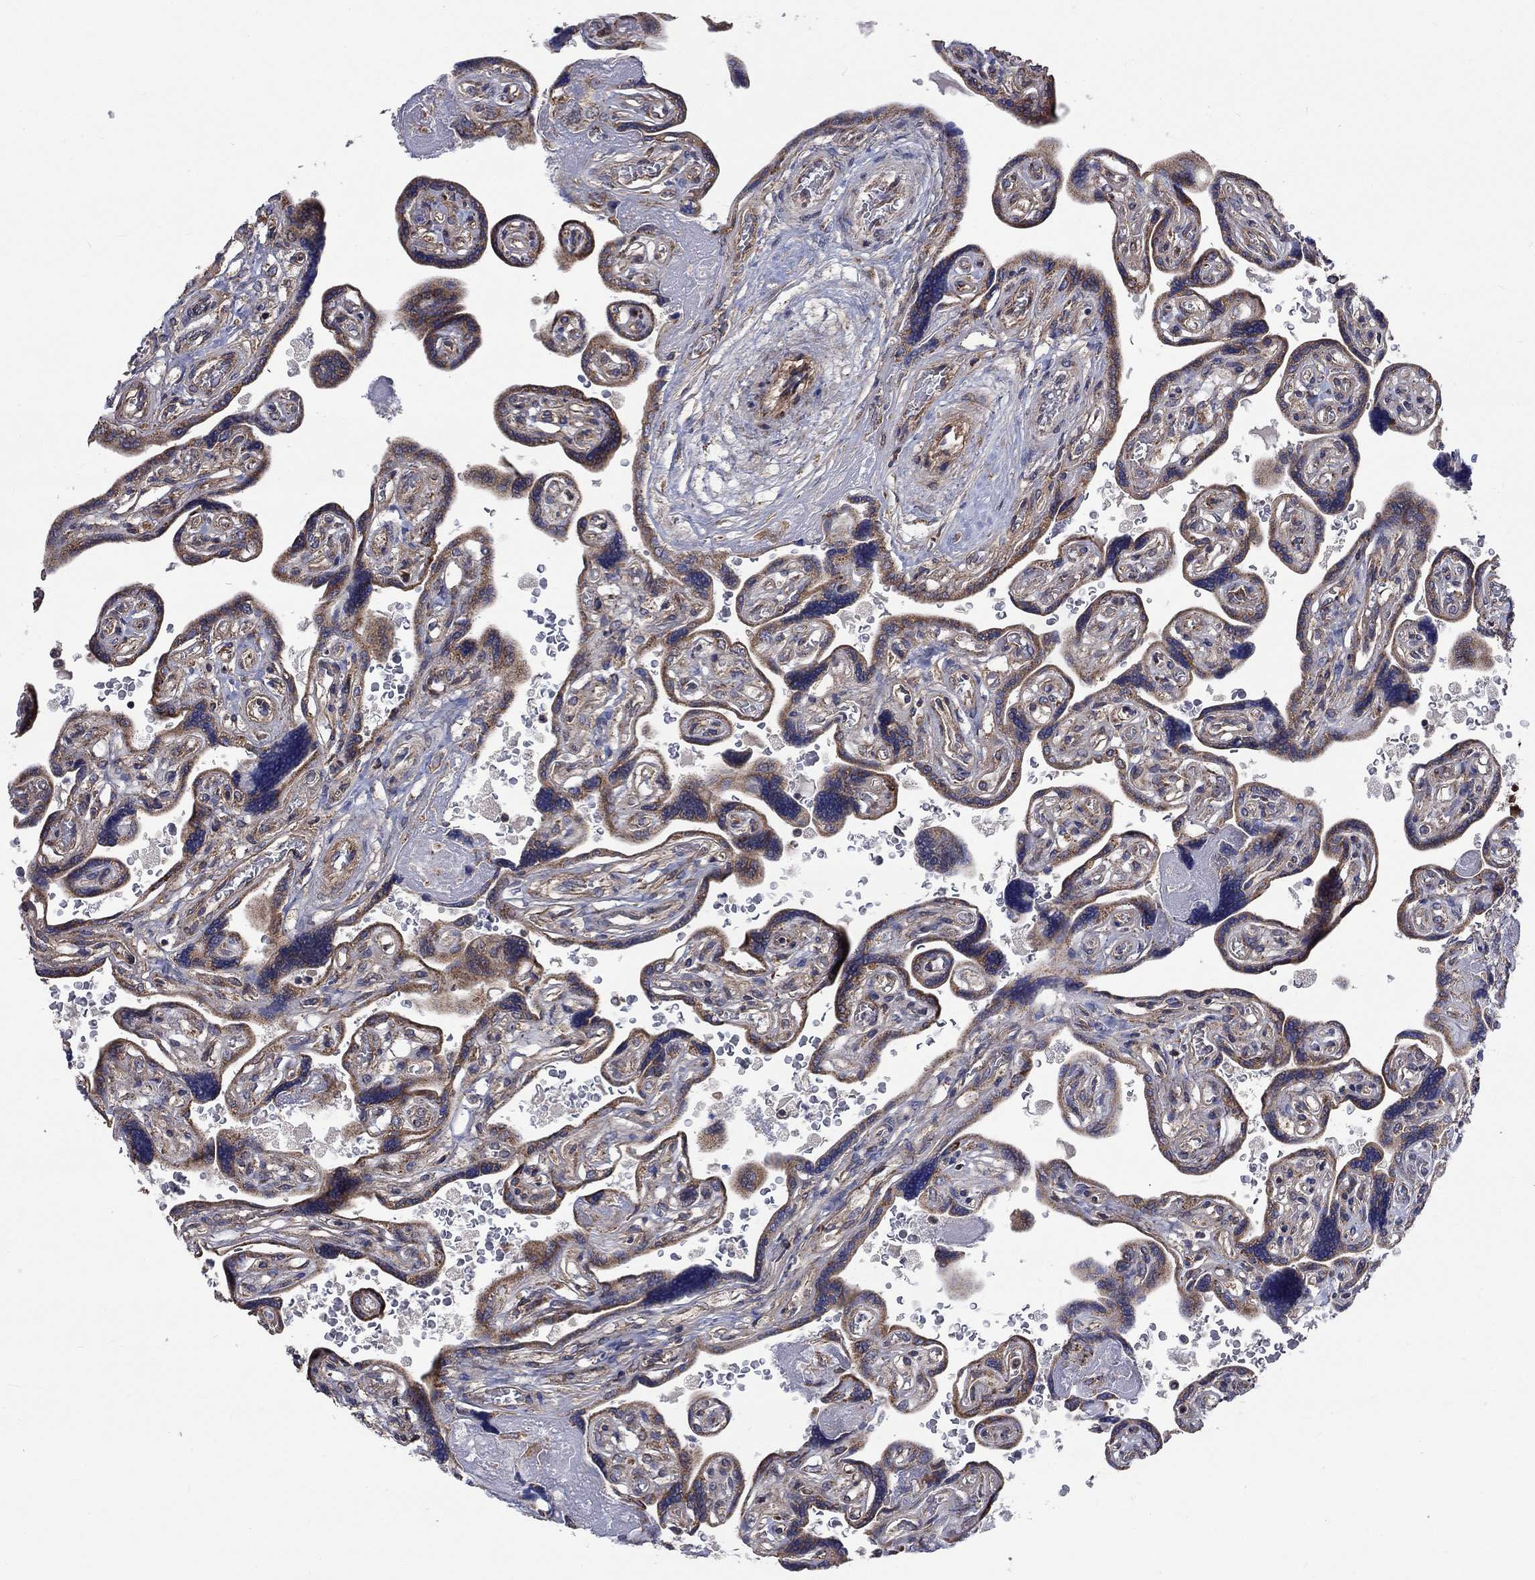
{"staining": {"intensity": "moderate", "quantity": ">75%", "location": "cytoplasmic/membranous"}, "tissue": "placenta", "cell_type": "Decidual cells", "image_type": "normal", "snomed": [{"axis": "morphology", "description": "Normal tissue, NOS"}, {"axis": "topography", "description": "Placenta"}], "caption": "Moderate cytoplasmic/membranous expression is appreciated in approximately >75% of decidual cells in unremarkable placenta.", "gene": "RPLP0", "patient": {"sex": "female", "age": 32}}